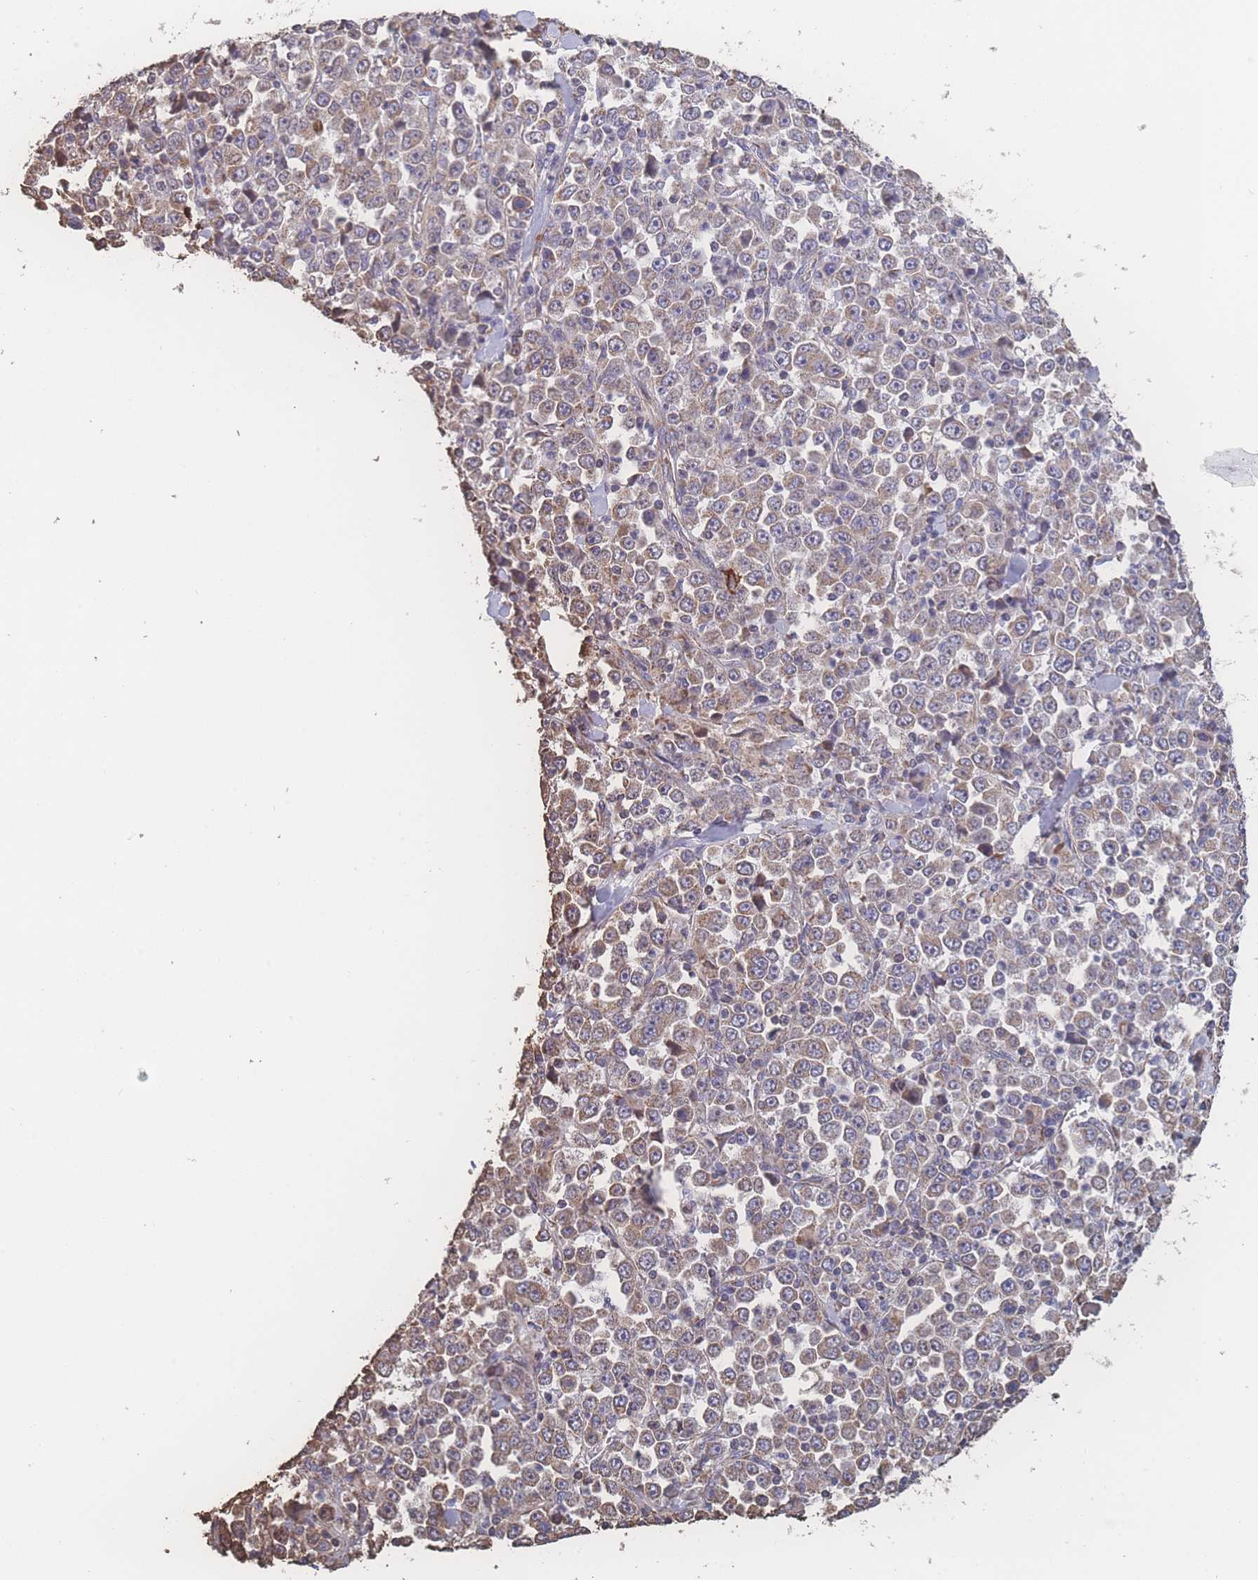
{"staining": {"intensity": "moderate", "quantity": "25%-75%", "location": "cytoplasmic/membranous"}, "tissue": "stomach cancer", "cell_type": "Tumor cells", "image_type": "cancer", "snomed": [{"axis": "morphology", "description": "Normal tissue, NOS"}, {"axis": "morphology", "description": "Adenocarcinoma, NOS"}, {"axis": "topography", "description": "Stomach, upper"}, {"axis": "topography", "description": "Stomach"}], "caption": "DAB immunohistochemical staining of human stomach cancer (adenocarcinoma) demonstrates moderate cytoplasmic/membranous protein expression in approximately 25%-75% of tumor cells. The staining was performed using DAB, with brown indicating positive protein expression. Nuclei are stained blue with hematoxylin.", "gene": "SGSM3", "patient": {"sex": "male", "age": 59}}